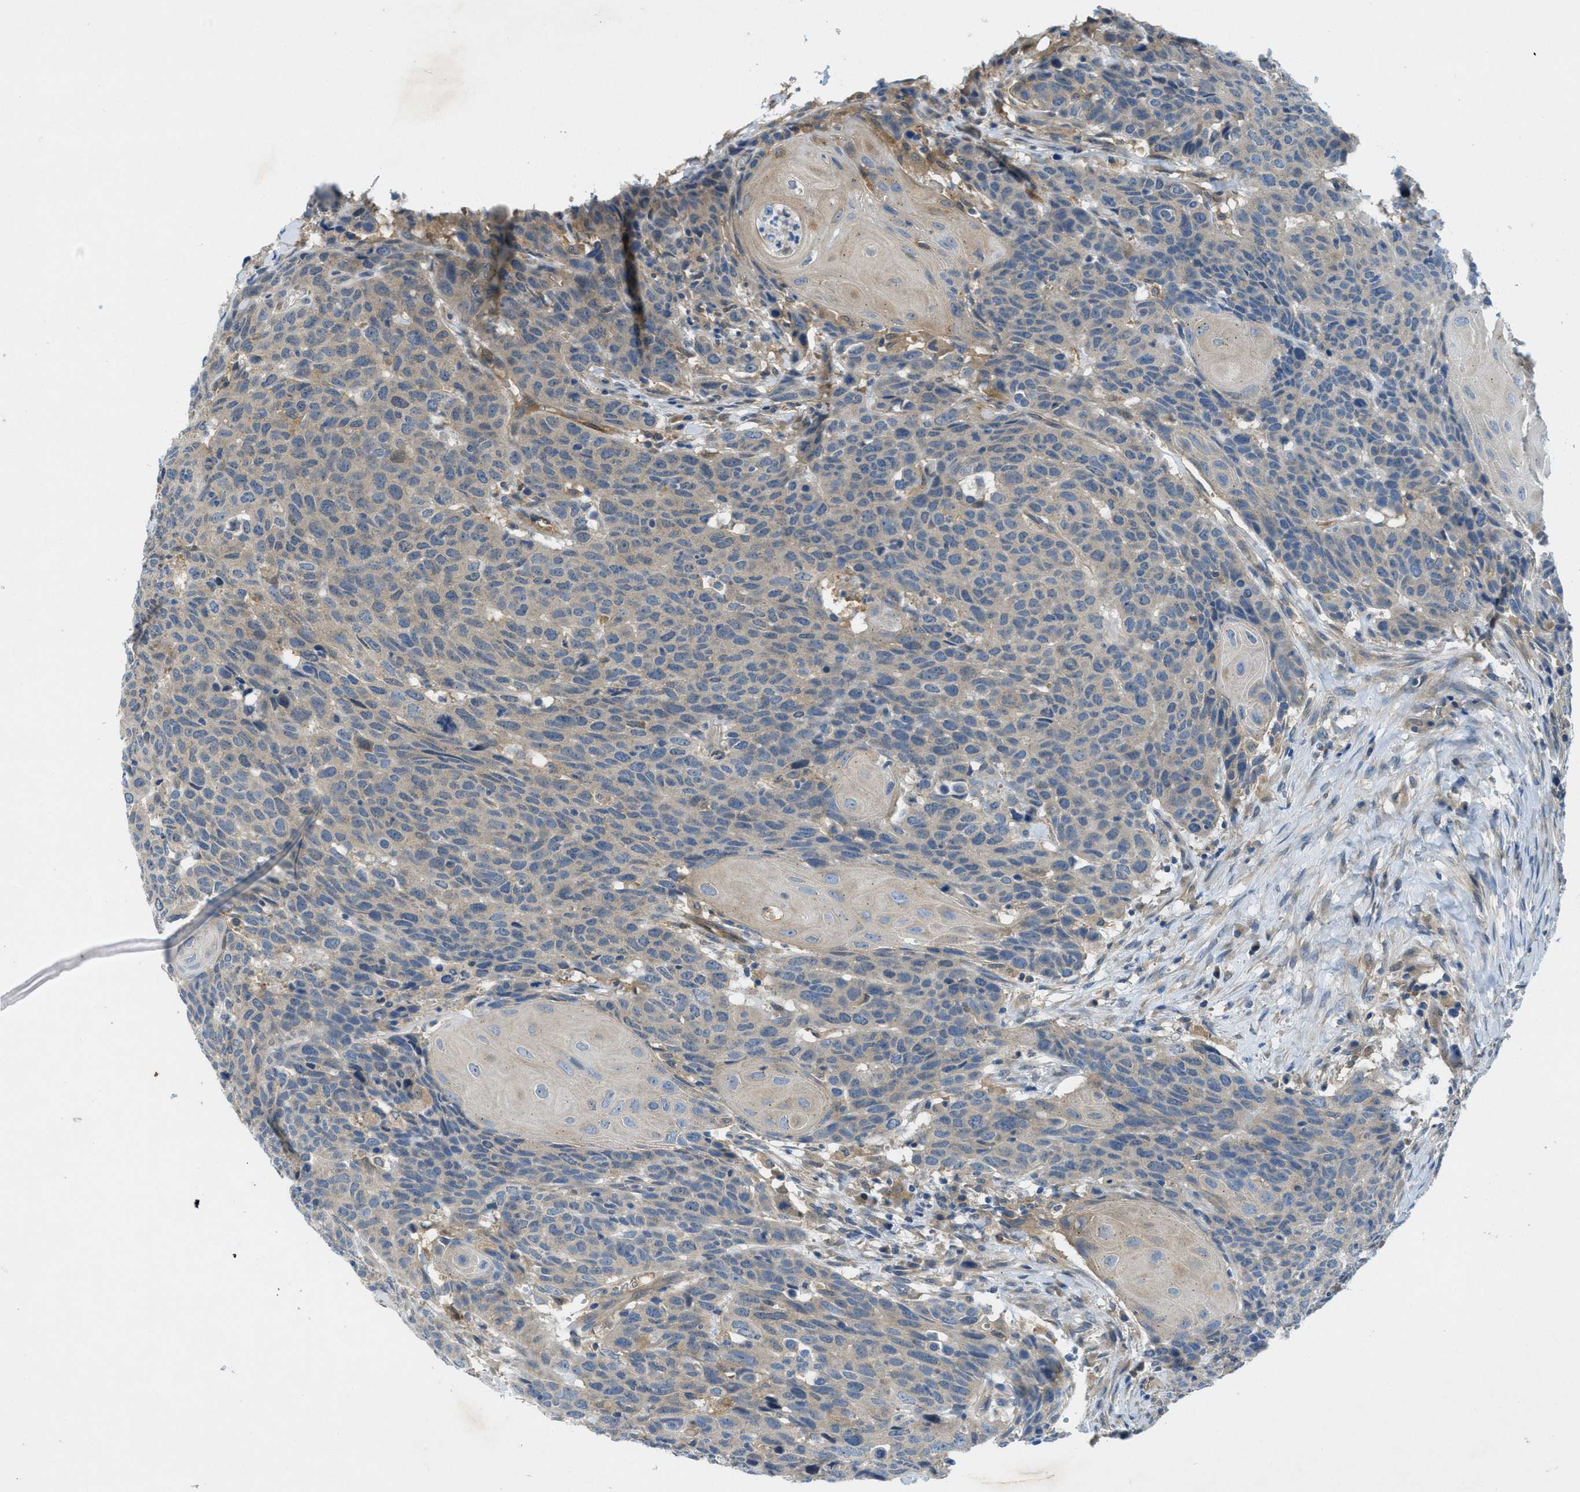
{"staining": {"intensity": "negative", "quantity": "none", "location": "none"}, "tissue": "head and neck cancer", "cell_type": "Tumor cells", "image_type": "cancer", "snomed": [{"axis": "morphology", "description": "Squamous cell carcinoma, NOS"}, {"axis": "topography", "description": "Head-Neck"}], "caption": "High magnification brightfield microscopy of head and neck cancer (squamous cell carcinoma) stained with DAB (3,3'-diaminobenzidine) (brown) and counterstained with hematoxylin (blue): tumor cells show no significant staining. (DAB immunohistochemistry (IHC), high magnification).", "gene": "RIPK2", "patient": {"sex": "male", "age": 66}}